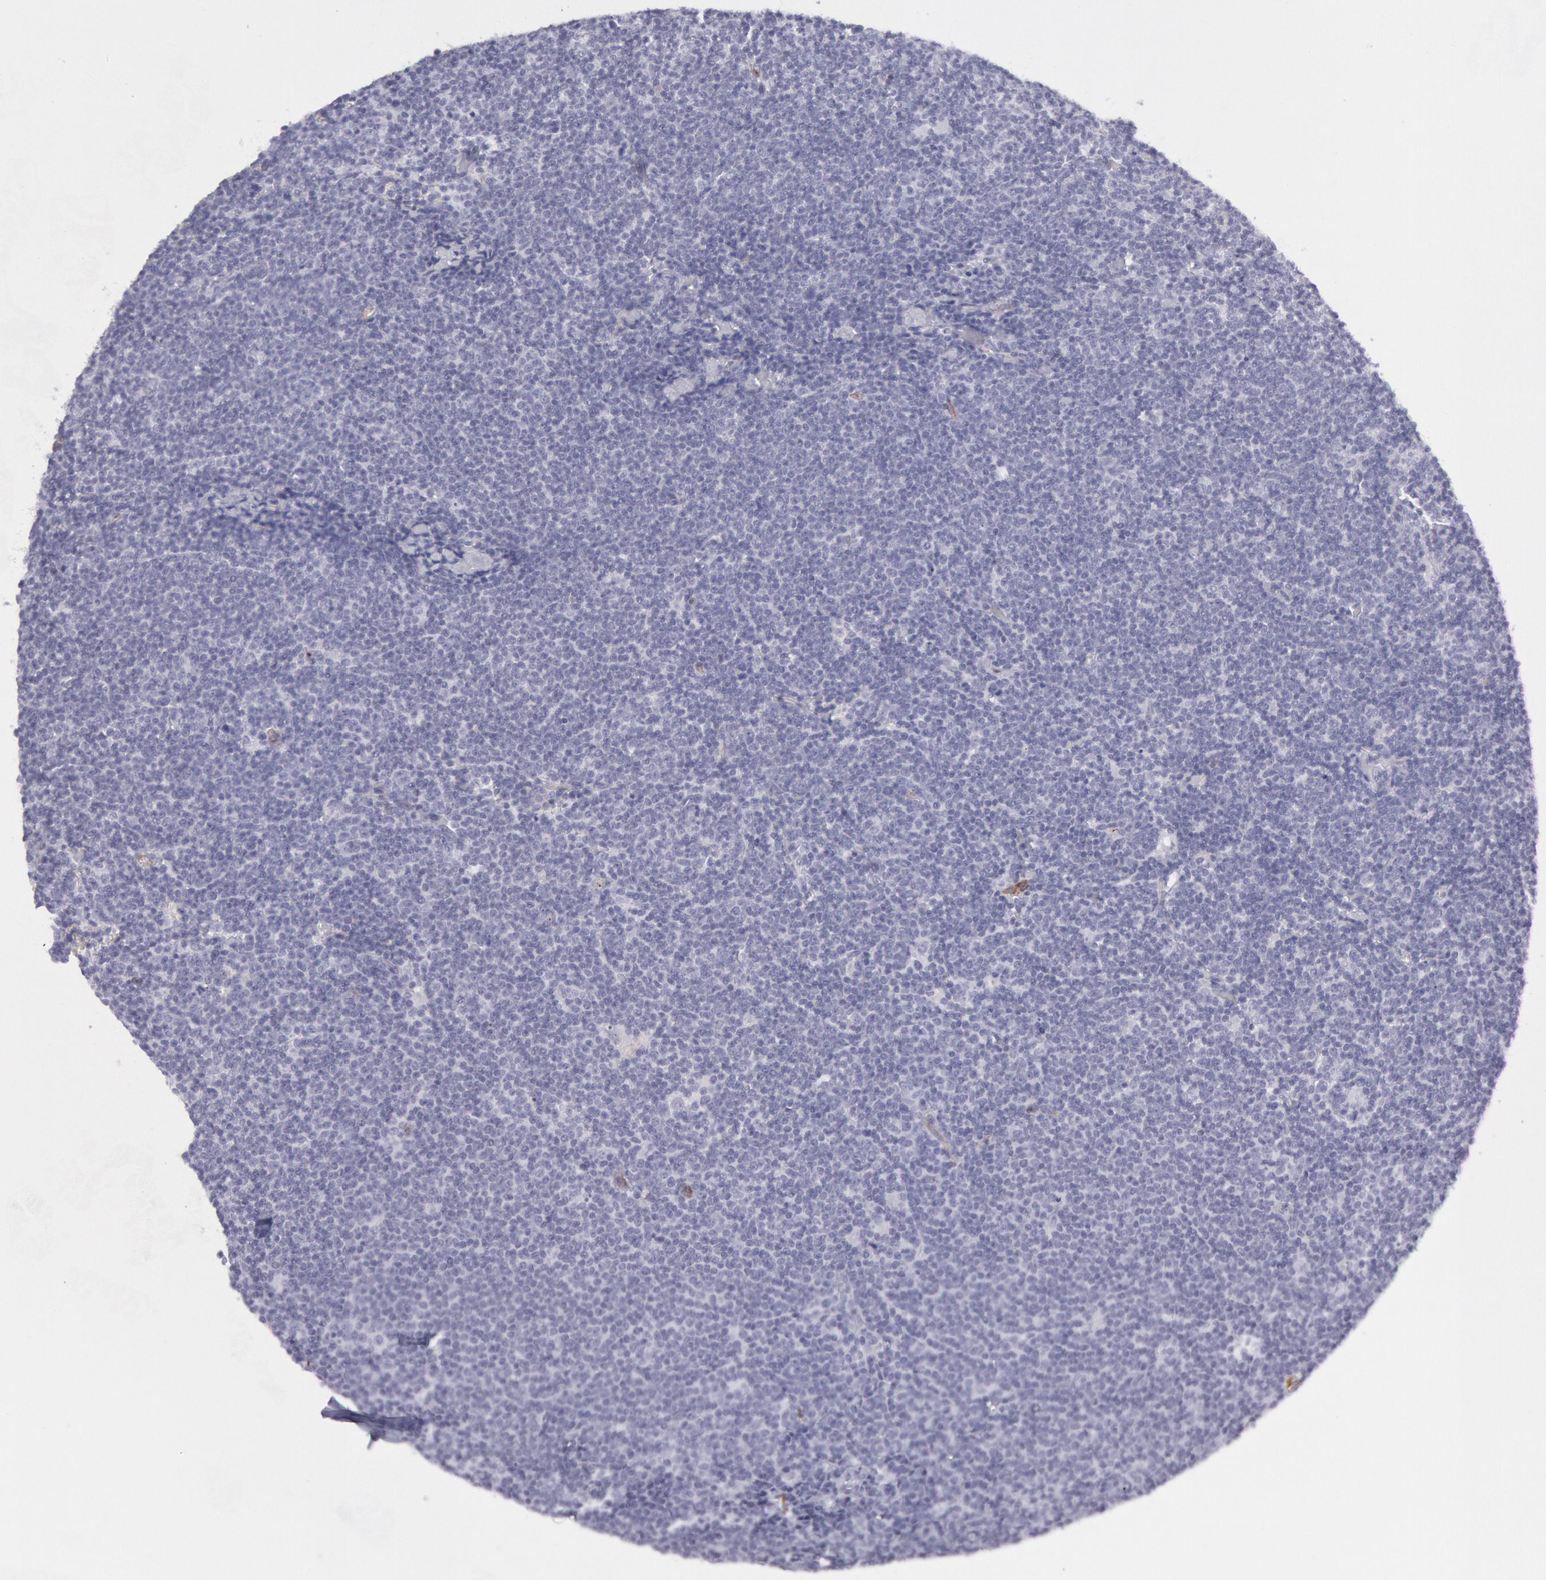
{"staining": {"intensity": "negative", "quantity": "none", "location": "none"}, "tissue": "lymphoma", "cell_type": "Tumor cells", "image_type": "cancer", "snomed": [{"axis": "morphology", "description": "Malignant lymphoma, non-Hodgkin's type, Low grade"}, {"axis": "topography", "description": "Lymph node"}], "caption": "High magnification brightfield microscopy of low-grade malignant lymphoma, non-Hodgkin's type stained with DAB (3,3'-diaminobenzidine) (brown) and counterstained with hematoxylin (blue): tumor cells show no significant staining.", "gene": "CDH13", "patient": {"sex": "male", "age": 65}}